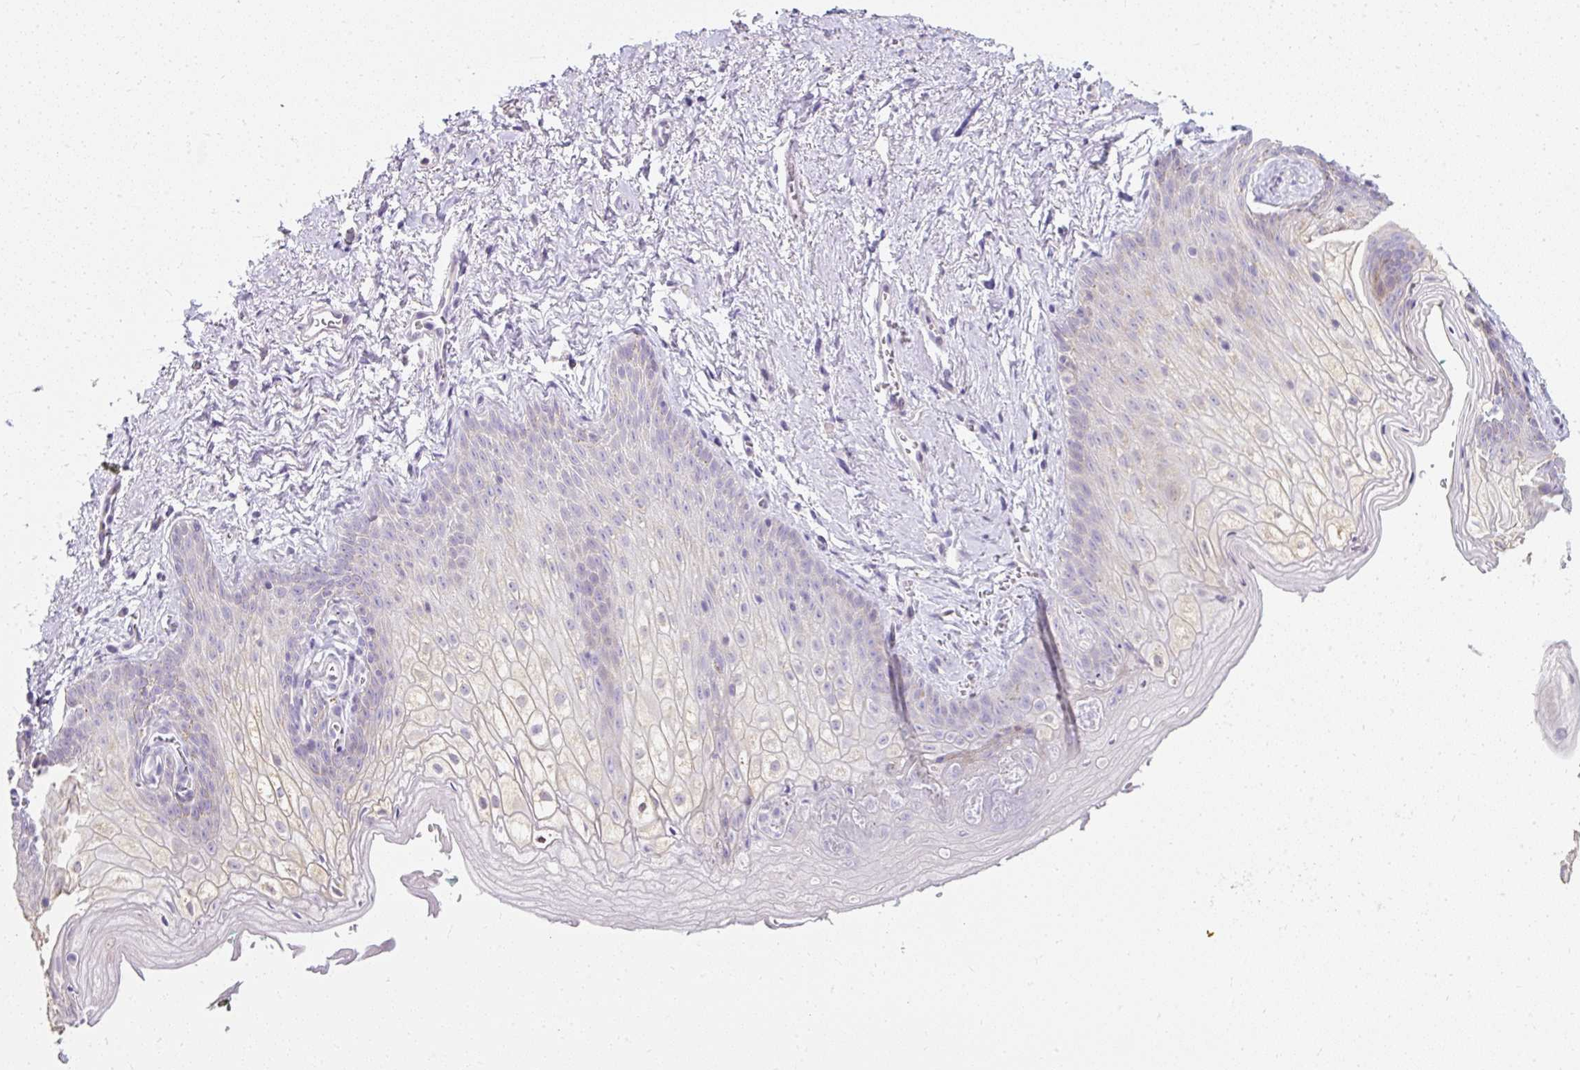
{"staining": {"intensity": "moderate", "quantity": "<25%", "location": "cytoplasmic/membranous"}, "tissue": "vagina", "cell_type": "Squamous epithelial cells", "image_type": "normal", "snomed": [{"axis": "morphology", "description": "Normal tissue, NOS"}, {"axis": "topography", "description": "Vulva"}, {"axis": "topography", "description": "Vagina"}, {"axis": "topography", "description": "Peripheral nerve tissue"}], "caption": "Brown immunohistochemical staining in normal vagina displays moderate cytoplasmic/membranous staining in about <25% of squamous epithelial cells.", "gene": "DTX4", "patient": {"sex": "female", "age": 66}}